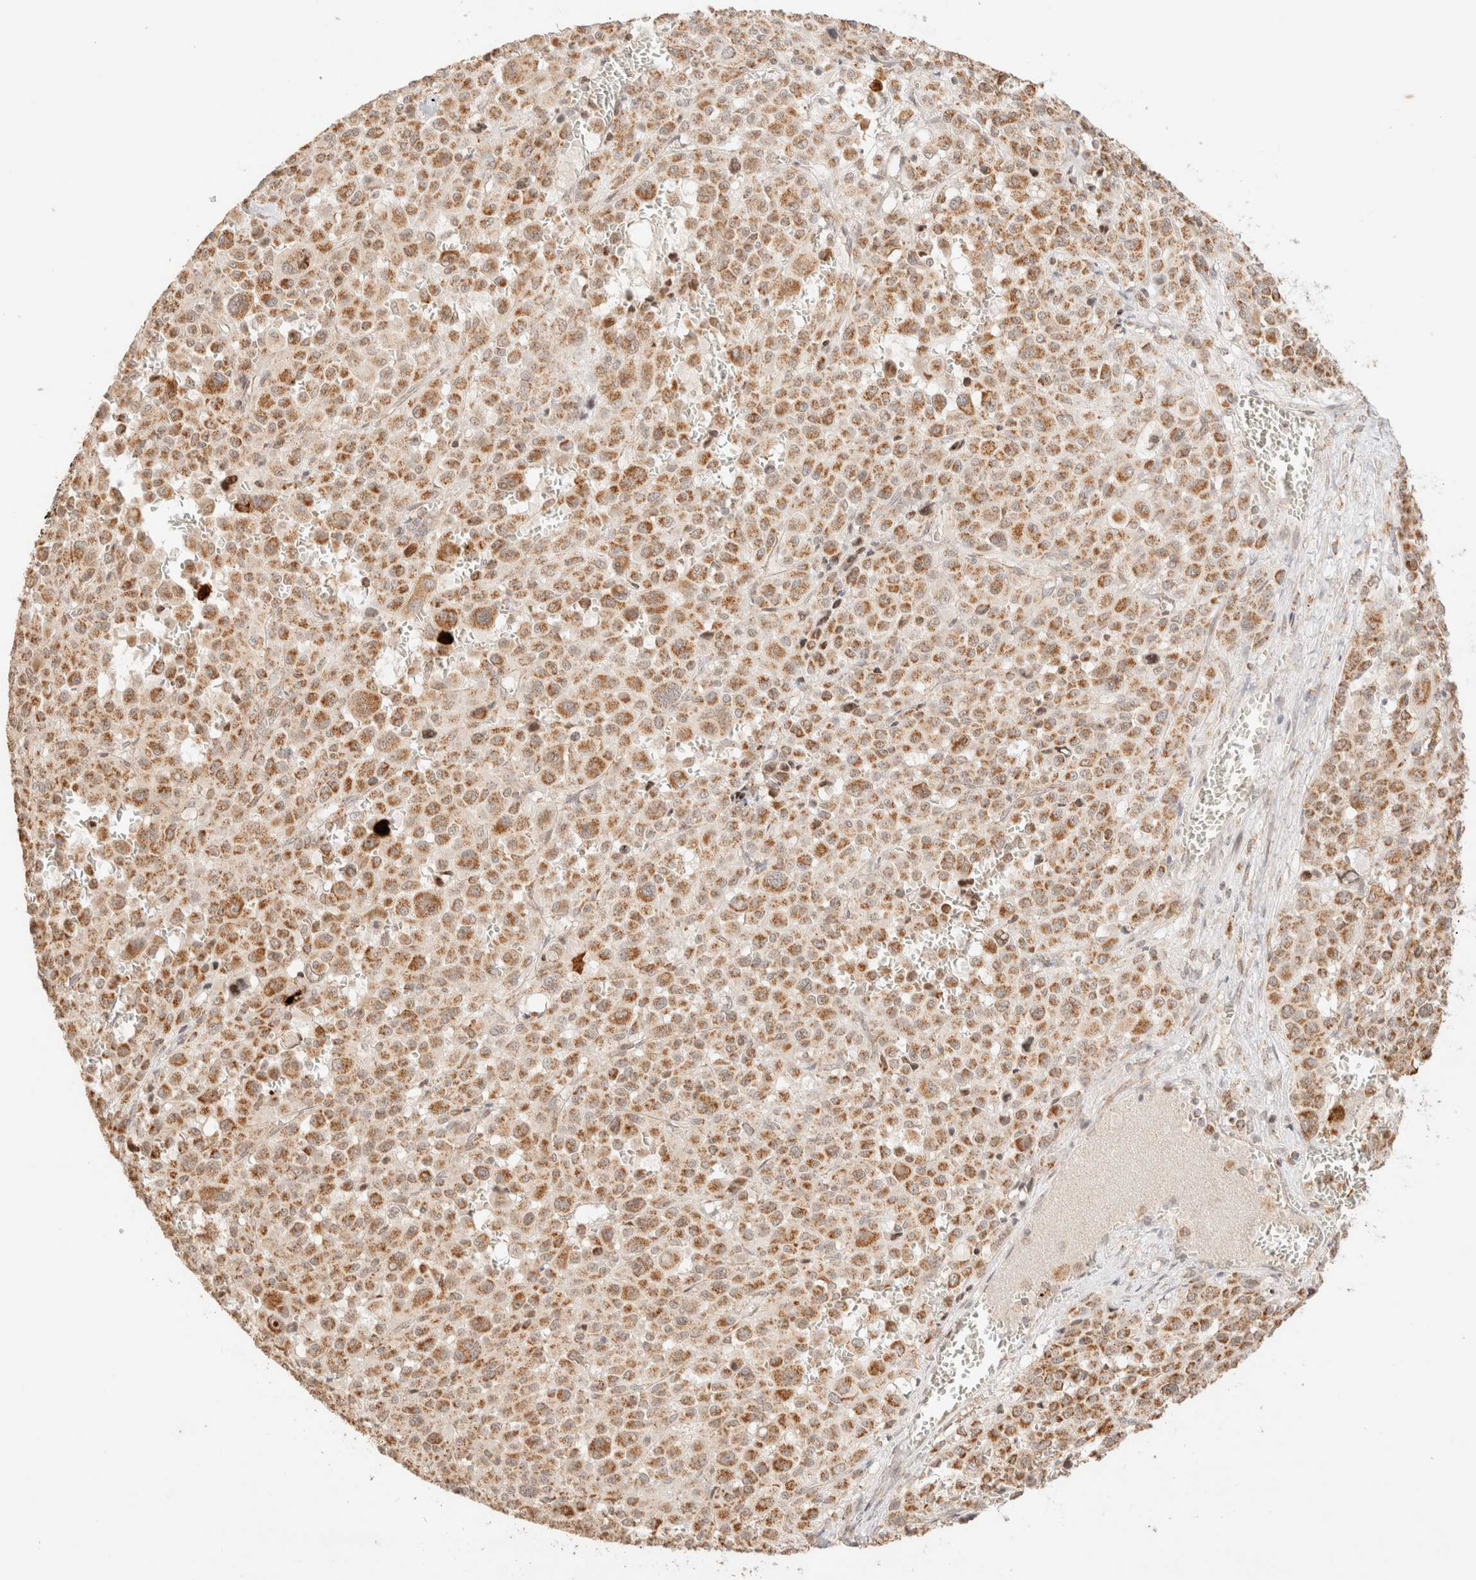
{"staining": {"intensity": "moderate", "quantity": ">75%", "location": "cytoplasmic/membranous"}, "tissue": "melanoma", "cell_type": "Tumor cells", "image_type": "cancer", "snomed": [{"axis": "morphology", "description": "Malignant melanoma, Metastatic site"}, {"axis": "topography", "description": "Skin"}], "caption": "Melanoma tissue shows moderate cytoplasmic/membranous positivity in approximately >75% of tumor cells, visualized by immunohistochemistry. (Stains: DAB (3,3'-diaminobenzidine) in brown, nuclei in blue, Microscopy: brightfield microscopy at high magnification).", "gene": "TACO1", "patient": {"sex": "female", "age": 74}}